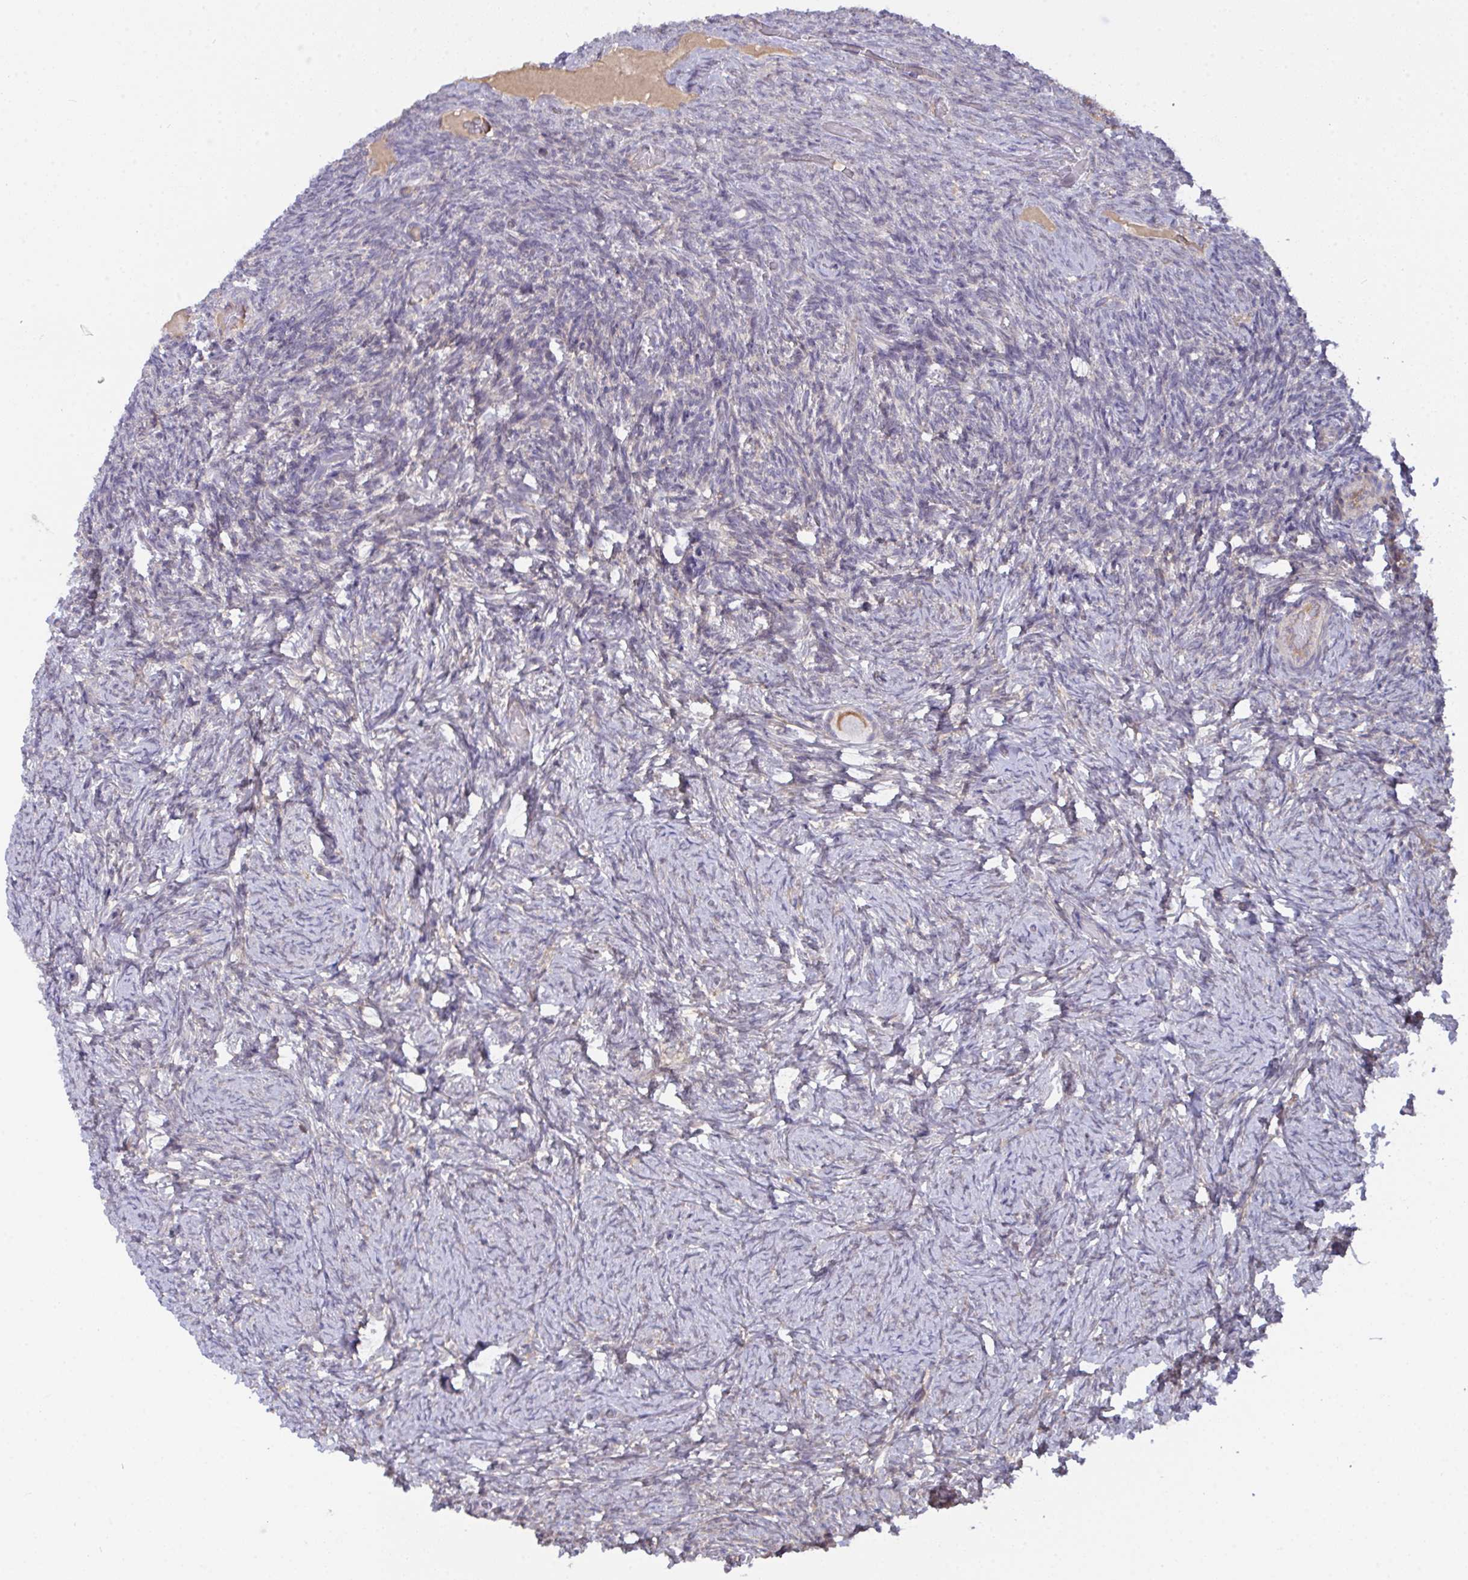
{"staining": {"intensity": "moderate", "quantity": ">75%", "location": "cytoplasmic/membranous"}, "tissue": "ovary", "cell_type": "Follicle cells", "image_type": "normal", "snomed": [{"axis": "morphology", "description": "Normal tissue, NOS"}, {"axis": "topography", "description": "Ovary"}], "caption": "Immunohistochemistry (IHC) photomicrograph of normal ovary: ovary stained using immunohistochemistry (IHC) demonstrates medium levels of moderate protein expression localized specifically in the cytoplasmic/membranous of follicle cells, appearing as a cytoplasmic/membranous brown color.", "gene": "L3HYPDH", "patient": {"sex": "female", "age": 34}}